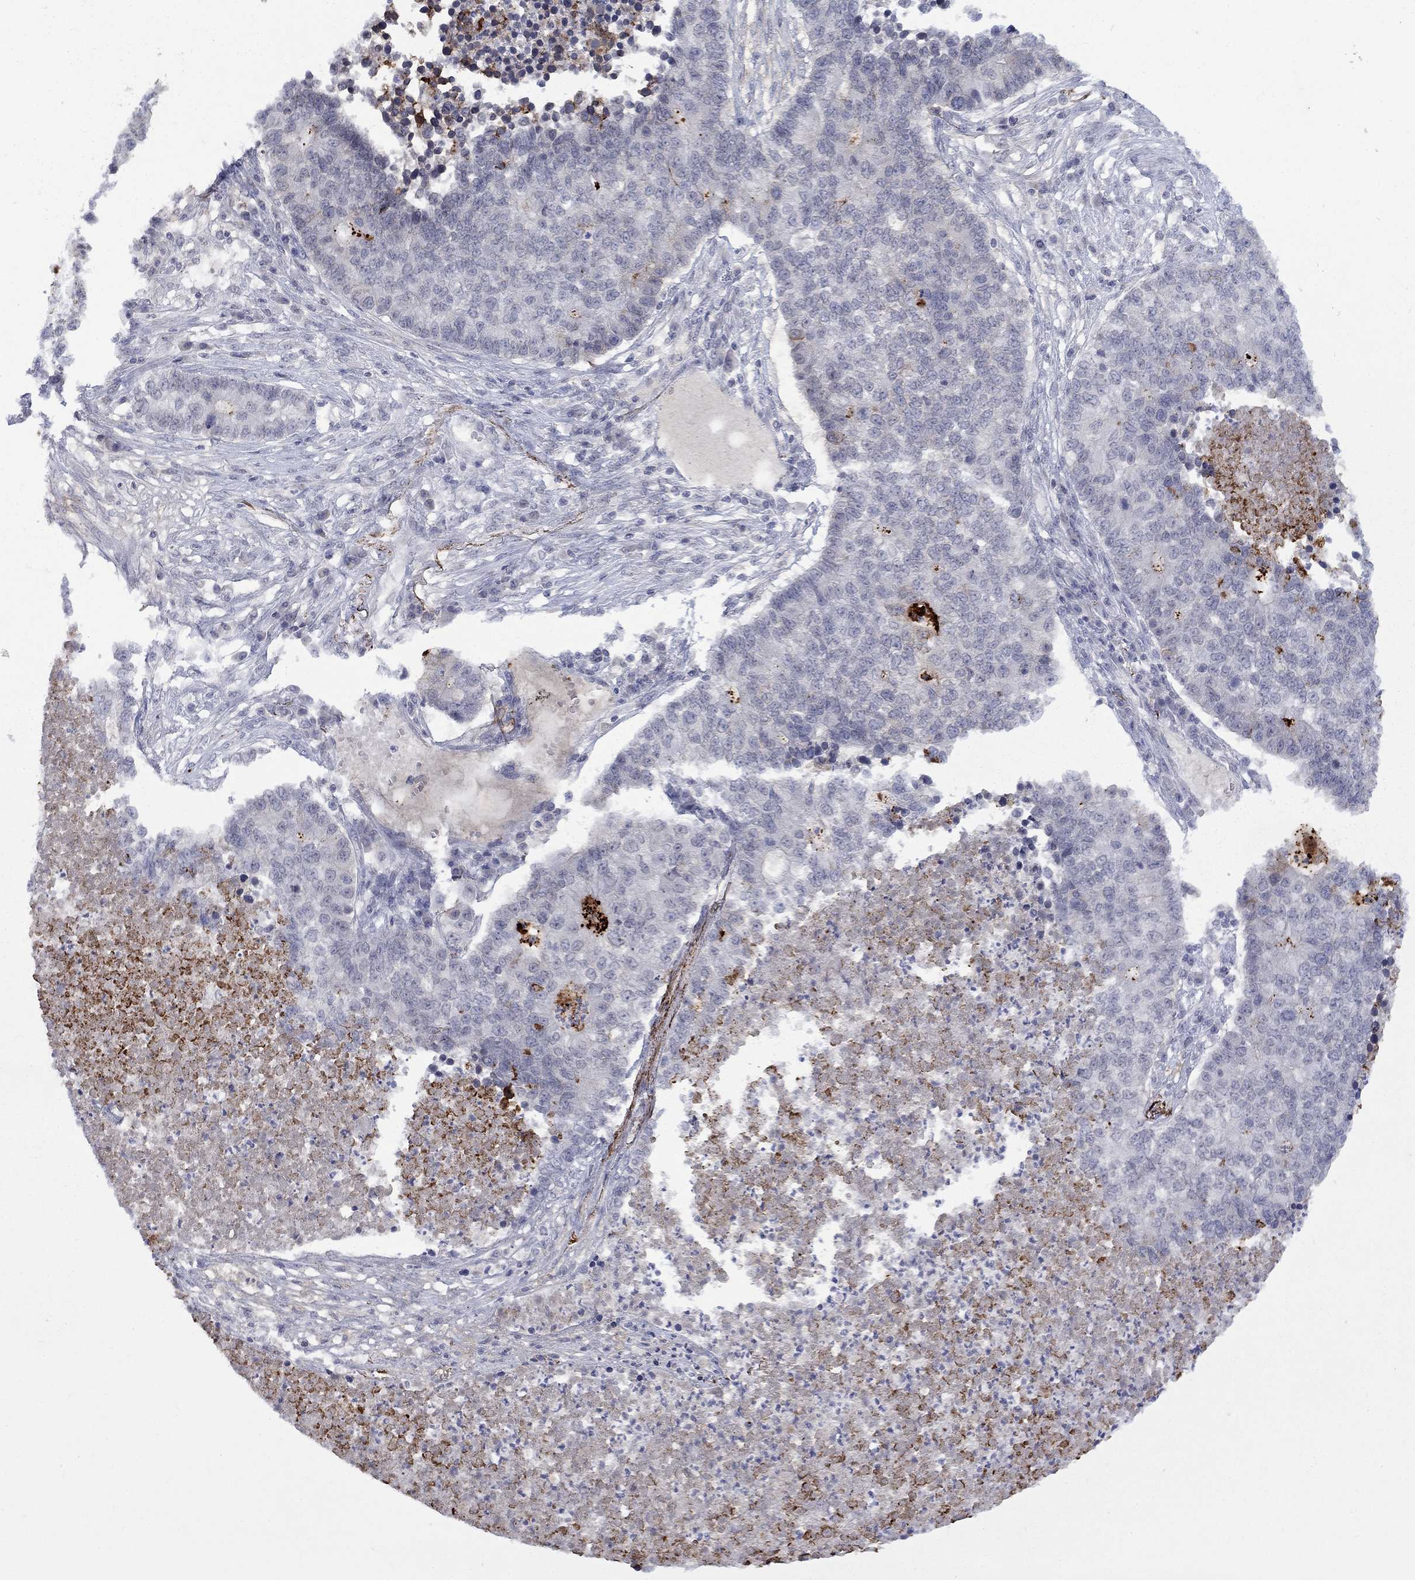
{"staining": {"intensity": "negative", "quantity": "none", "location": "none"}, "tissue": "lung cancer", "cell_type": "Tumor cells", "image_type": "cancer", "snomed": [{"axis": "morphology", "description": "Adenocarcinoma, NOS"}, {"axis": "topography", "description": "Lung"}], "caption": "Immunohistochemistry histopathology image of lung cancer (adenocarcinoma) stained for a protein (brown), which displays no staining in tumor cells.", "gene": "NSMF", "patient": {"sex": "male", "age": 57}}